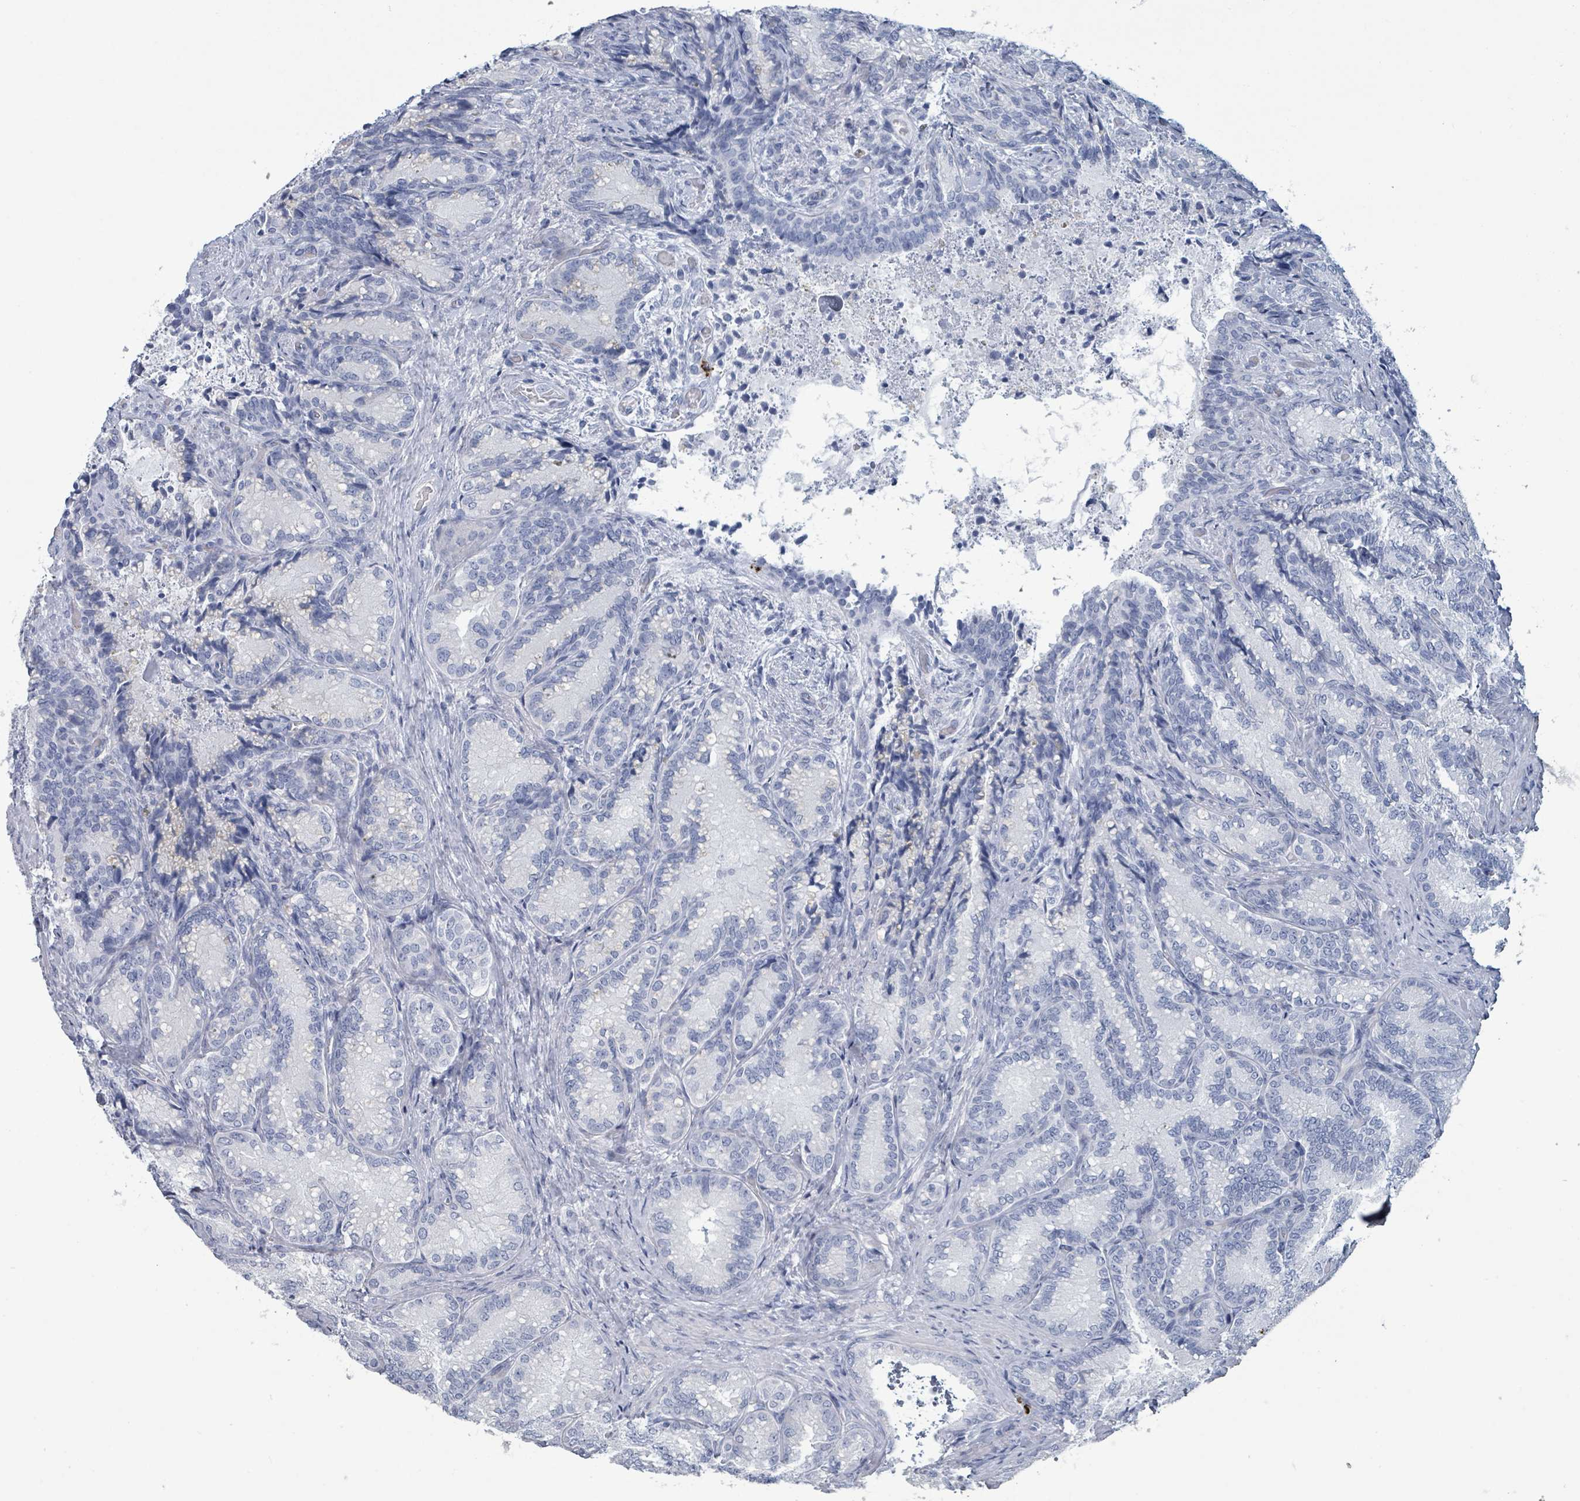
{"staining": {"intensity": "negative", "quantity": "none", "location": "none"}, "tissue": "seminal vesicle", "cell_type": "Glandular cells", "image_type": "normal", "snomed": [{"axis": "morphology", "description": "Normal tissue, NOS"}, {"axis": "topography", "description": "Seminal veicle"}], "caption": "IHC histopathology image of unremarkable seminal vesicle: seminal vesicle stained with DAB exhibits no significant protein expression in glandular cells. (IHC, brightfield microscopy, high magnification).", "gene": "VPS13D", "patient": {"sex": "male", "age": 58}}